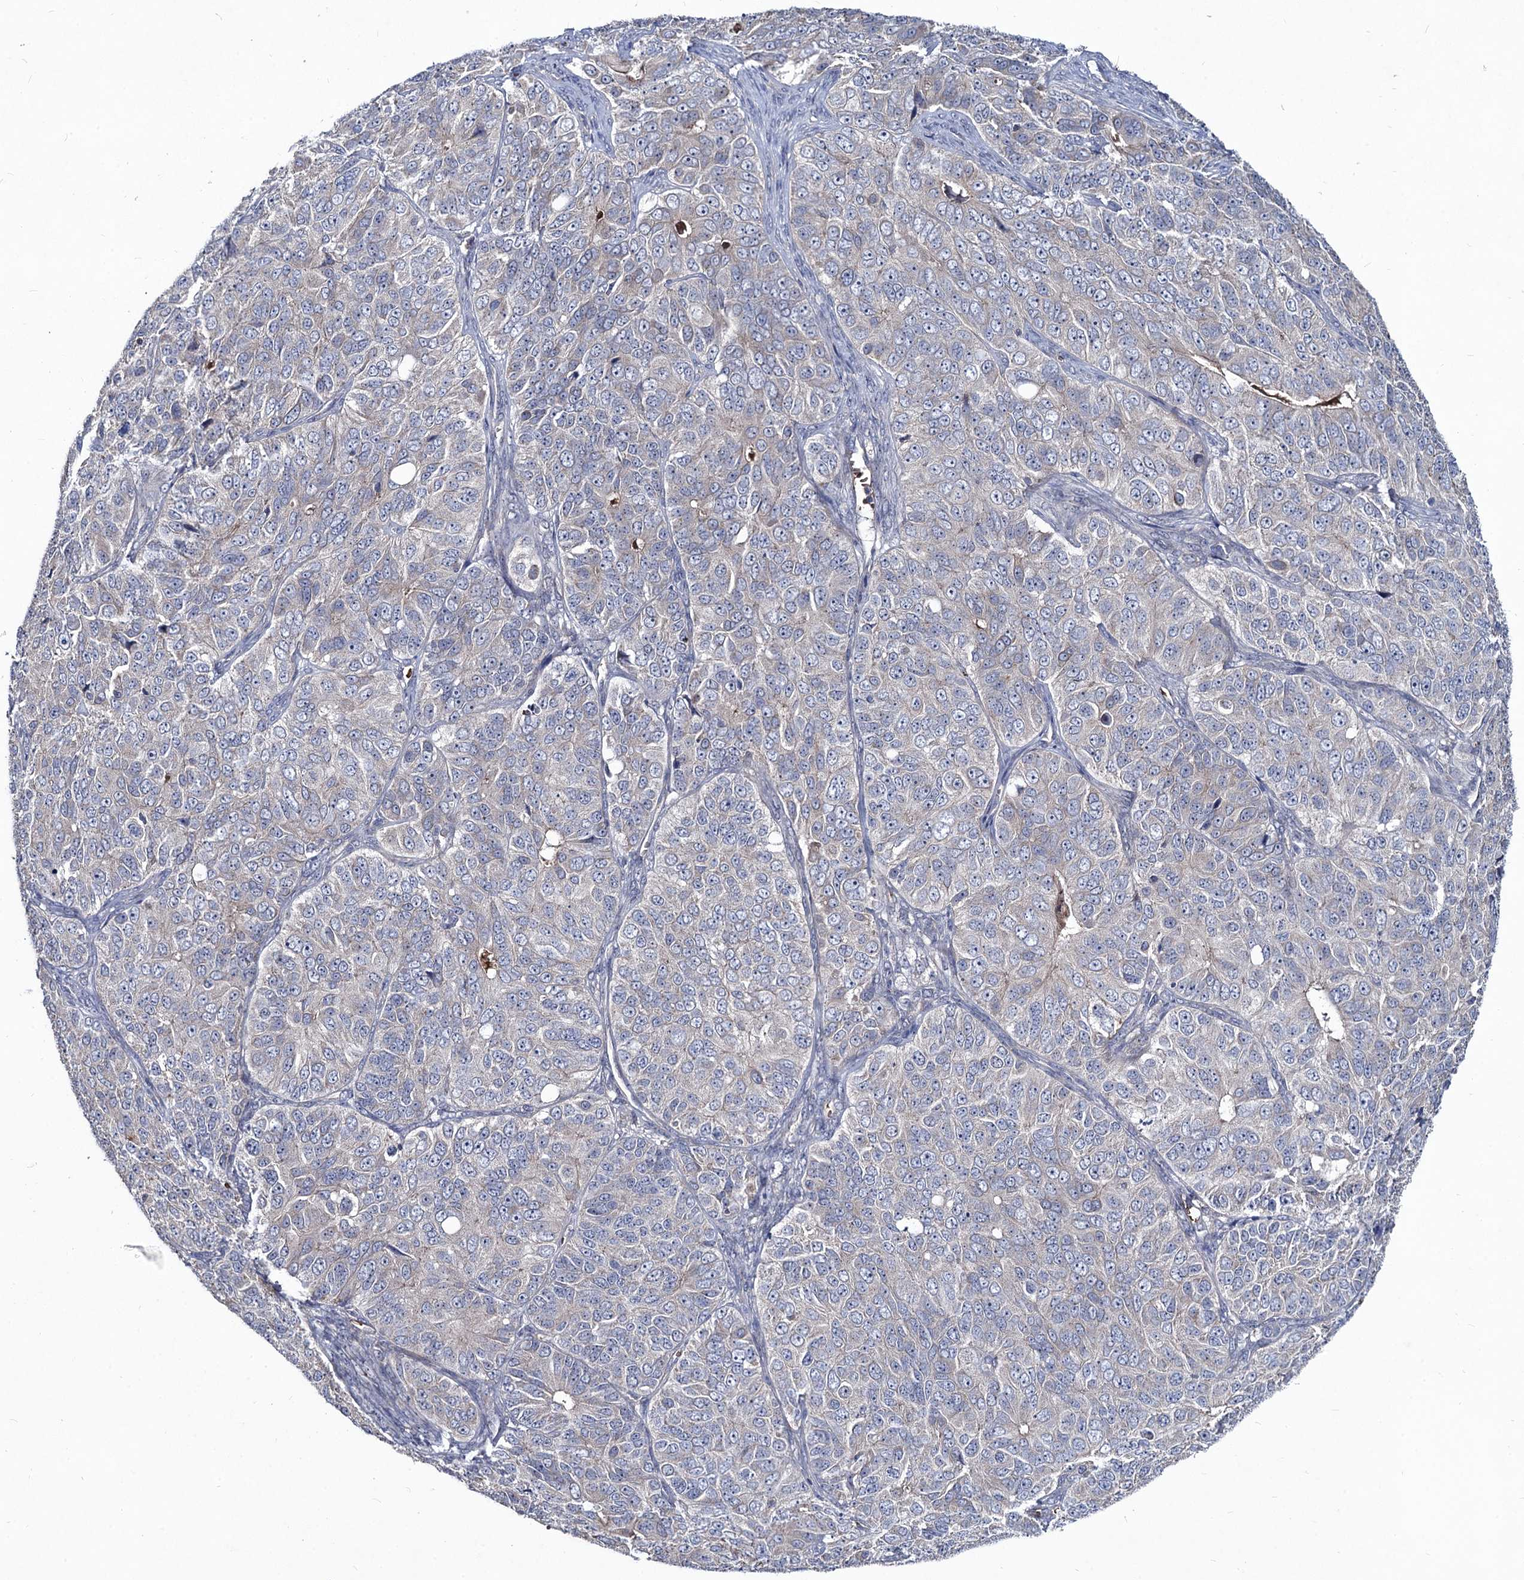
{"staining": {"intensity": "negative", "quantity": "none", "location": "none"}, "tissue": "ovarian cancer", "cell_type": "Tumor cells", "image_type": "cancer", "snomed": [{"axis": "morphology", "description": "Carcinoma, endometroid"}, {"axis": "topography", "description": "Ovary"}], "caption": "Image shows no protein positivity in tumor cells of endometroid carcinoma (ovarian) tissue.", "gene": "RNF6", "patient": {"sex": "female", "age": 51}}